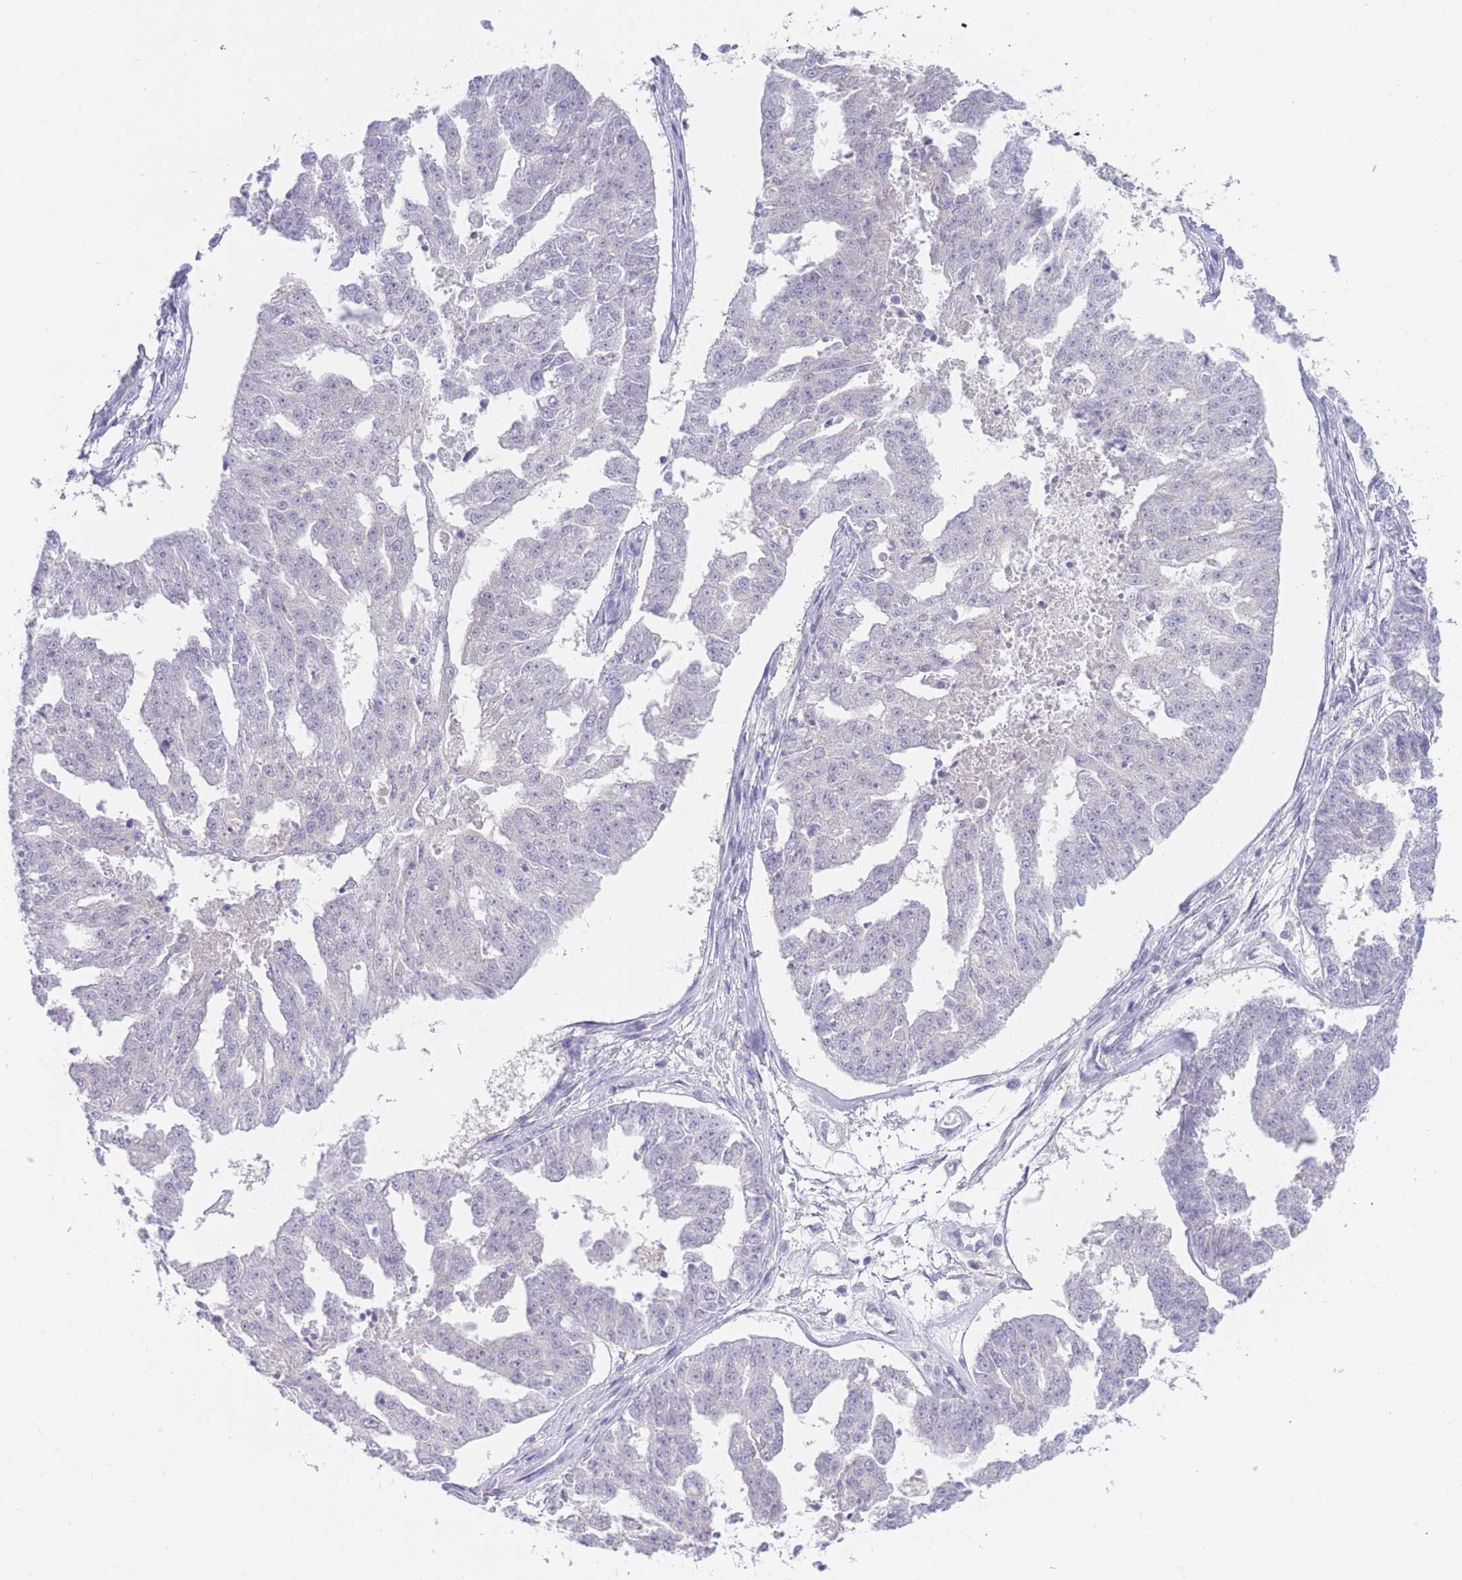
{"staining": {"intensity": "negative", "quantity": "none", "location": "none"}, "tissue": "ovarian cancer", "cell_type": "Tumor cells", "image_type": "cancer", "snomed": [{"axis": "morphology", "description": "Cystadenocarcinoma, serous, NOS"}, {"axis": "topography", "description": "Ovary"}], "caption": "Immunohistochemistry (IHC) micrograph of neoplastic tissue: ovarian serous cystadenocarcinoma stained with DAB shows no significant protein expression in tumor cells. Brightfield microscopy of immunohistochemistry stained with DAB (brown) and hematoxylin (blue), captured at high magnification.", "gene": "ZNF212", "patient": {"sex": "female", "age": 58}}